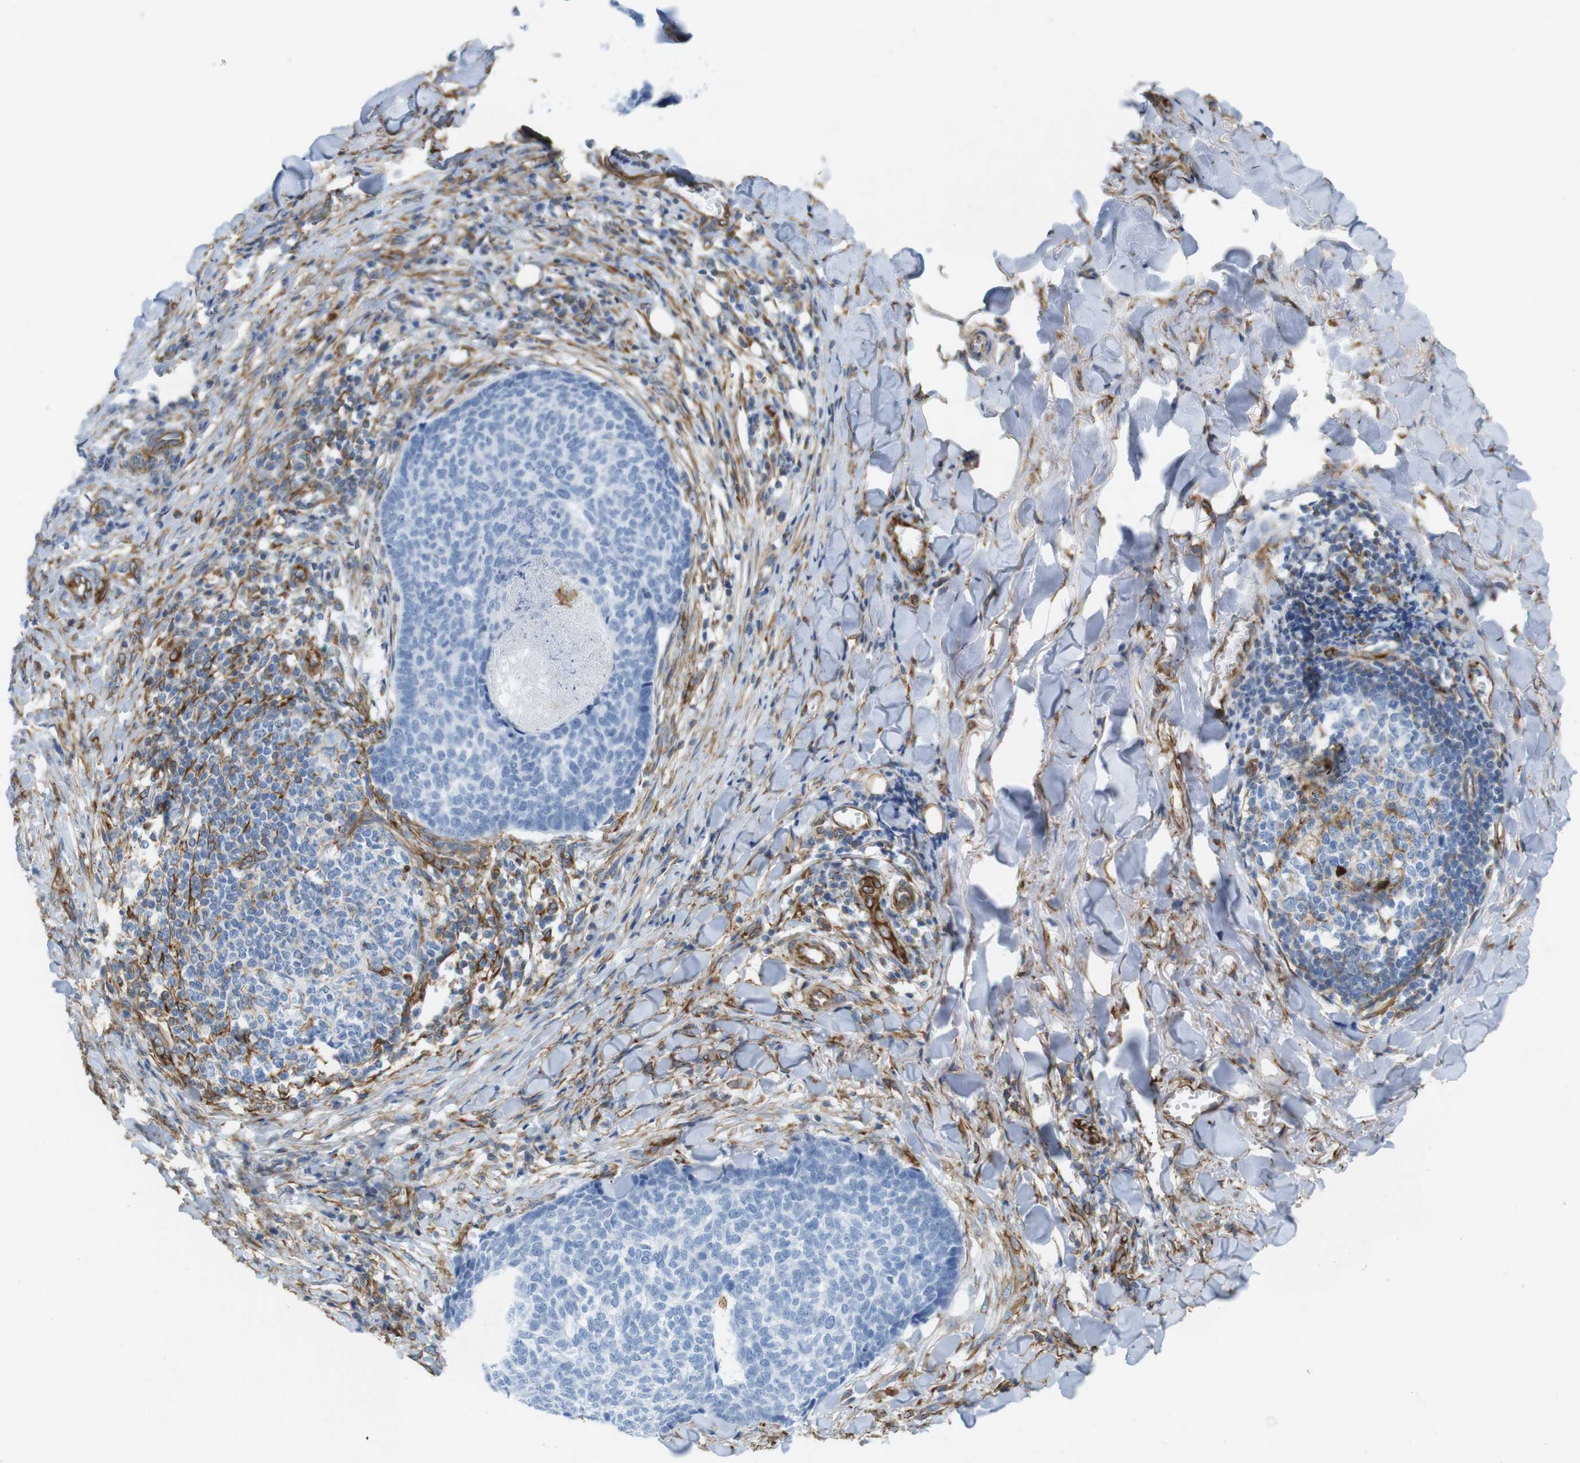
{"staining": {"intensity": "negative", "quantity": "none", "location": "none"}, "tissue": "skin cancer", "cell_type": "Tumor cells", "image_type": "cancer", "snomed": [{"axis": "morphology", "description": "Basal cell carcinoma"}, {"axis": "topography", "description": "Skin"}], "caption": "IHC image of human skin cancer stained for a protein (brown), which exhibits no positivity in tumor cells.", "gene": "MS4A10", "patient": {"sex": "male", "age": 84}}